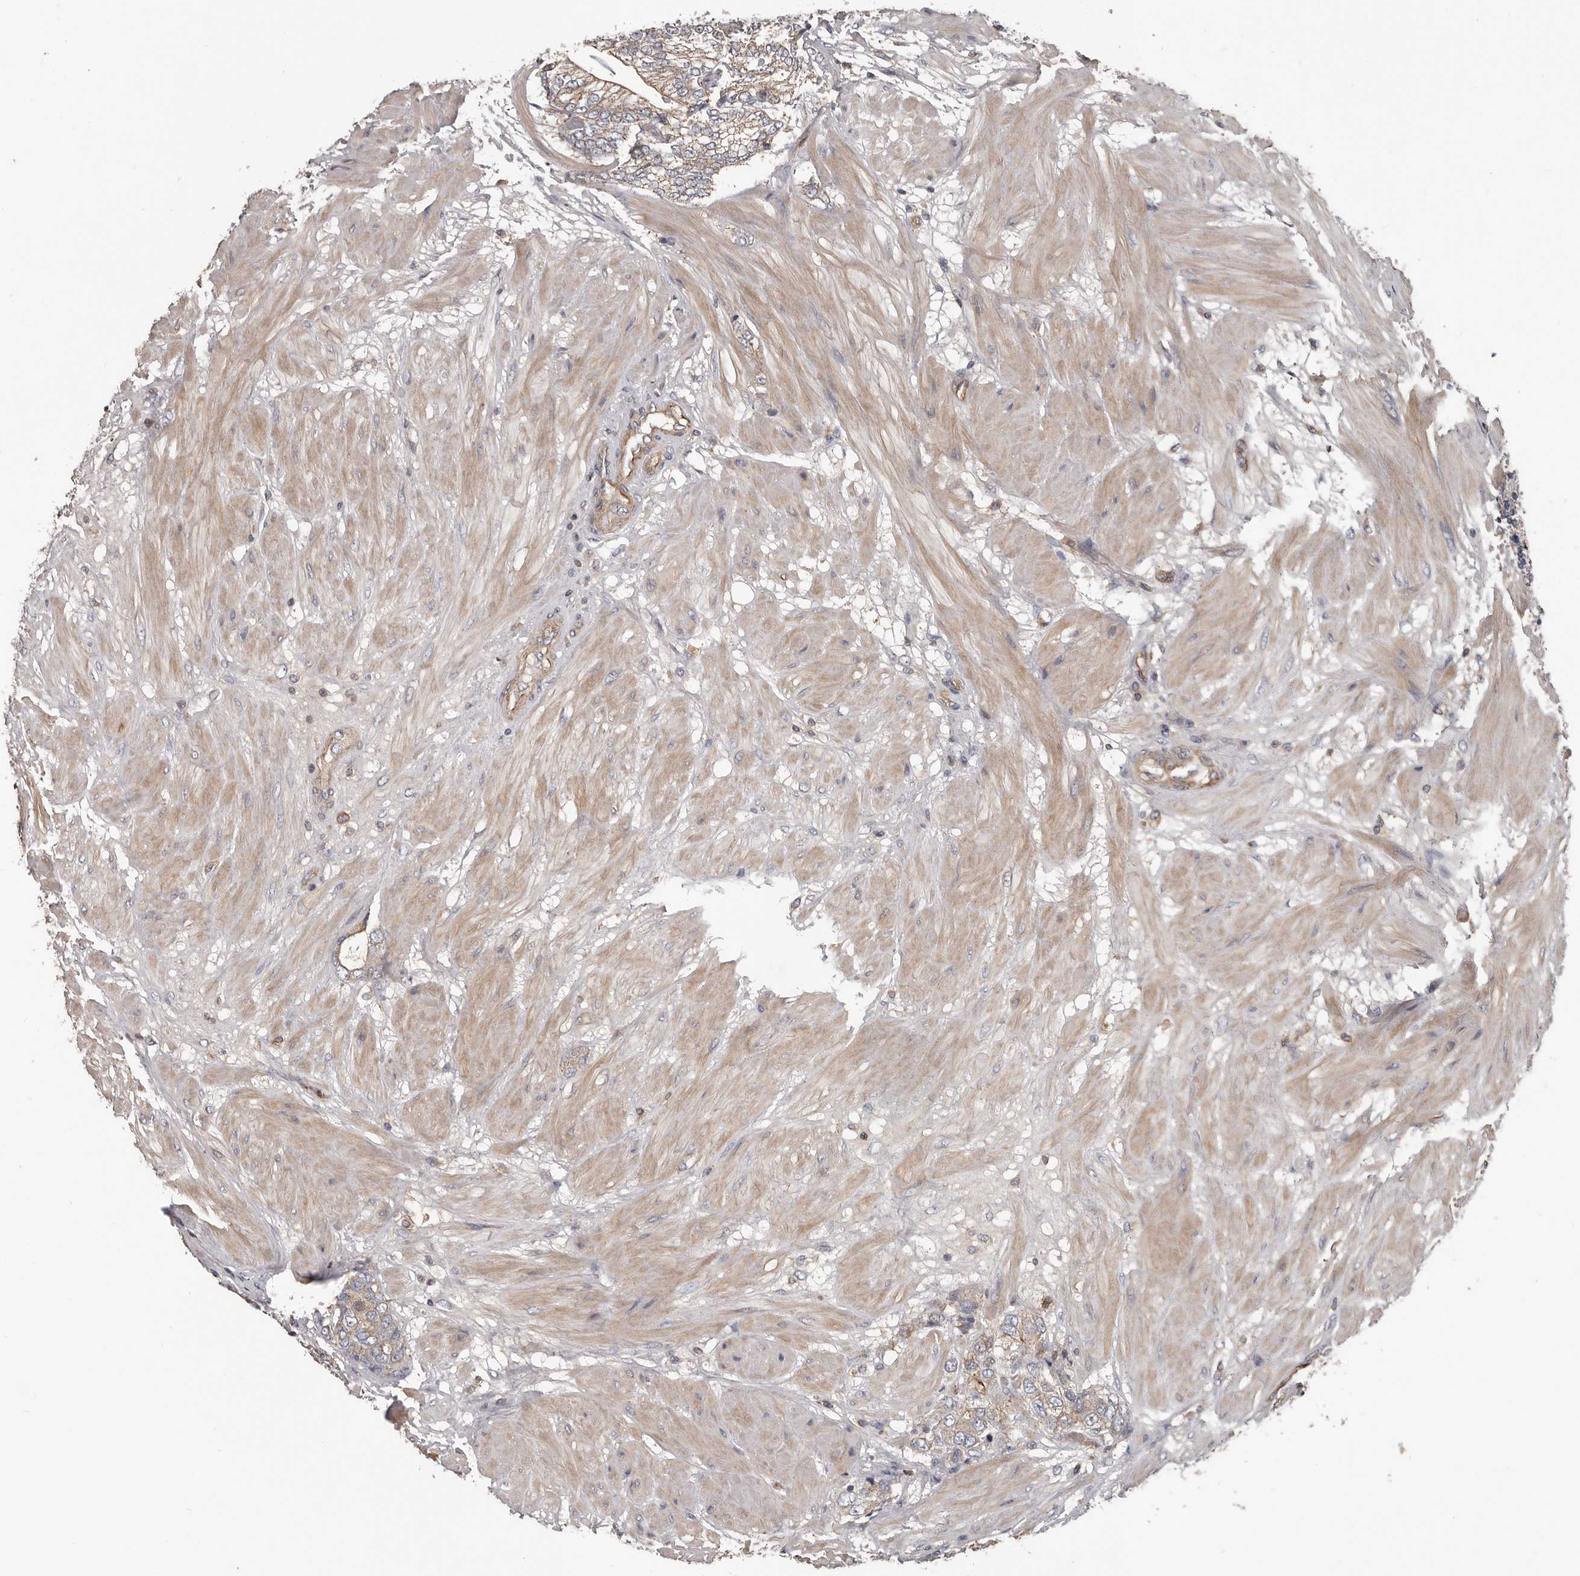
{"staining": {"intensity": "weak", "quantity": ">75%", "location": "cytoplasmic/membranous"}, "tissue": "prostate cancer", "cell_type": "Tumor cells", "image_type": "cancer", "snomed": [{"axis": "morphology", "description": "Adenocarcinoma, High grade"}, {"axis": "topography", "description": "Prostate"}], "caption": "An image showing weak cytoplasmic/membranous positivity in approximately >75% of tumor cells in prostate high-grade adenocarcinoma, as visualized by brown immunohistochemical staining.", "gene": "PNRC2", "patient": {"sex": "male", "age": 50}}